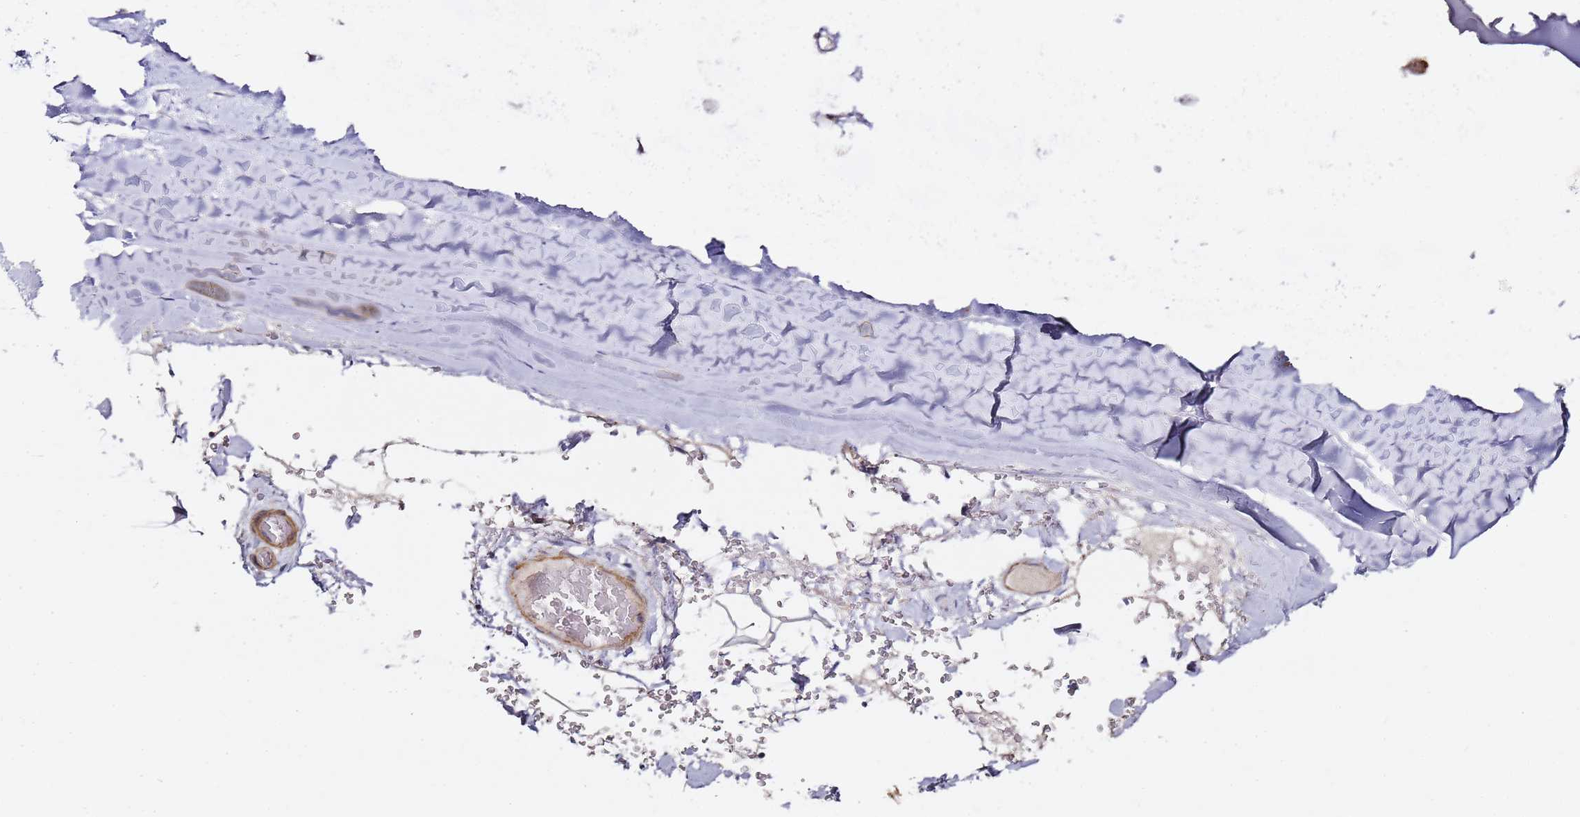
{"staining": {"intensity": "negative", "quantity": "none", "location": "none"}, "tissue": "adipose tissue", "cell_type": "Adipocytes", "image_type": "normal", "snomed": [{"axis": "morphology", "description": "Normal tissue, NOS"}, {"axis": "morphology", "description": "Squamous cell carcinoma, NOS"}, {"axis": "topography", "description": "Lymph node"}, {"axis": "topography", "description": "Bronchus"}, {"axis": "topography", "description": "Lung"}], "caption": "Immunohistochemistry photomicrograph of unremarkable adipose tissue: human adipose tissue stained with DAB displays no significant protein positivity in adipocytes.", "gene": "EPS8L1", "patient": {"sex": "male", "age": 66}}